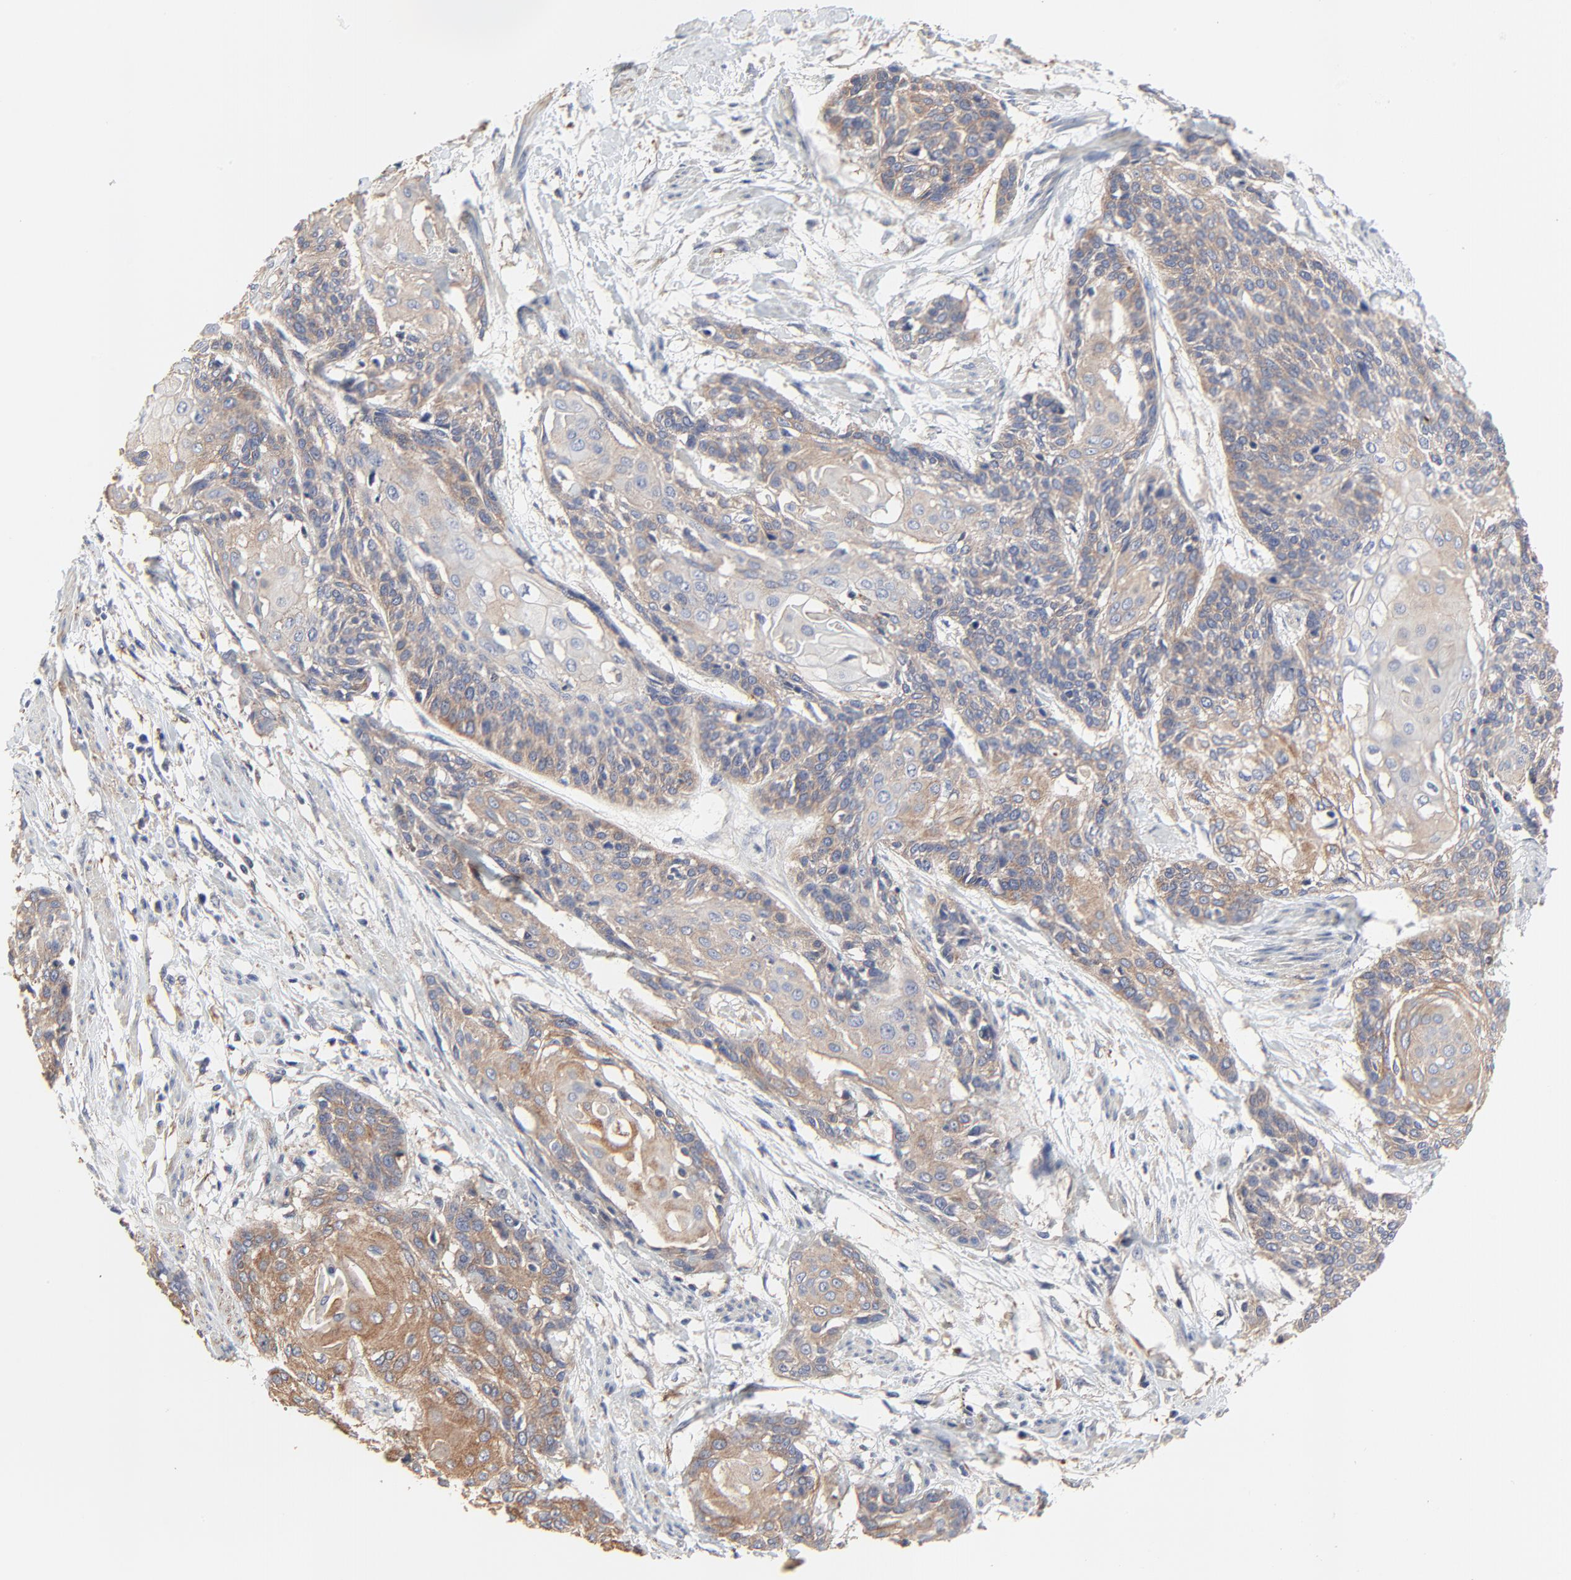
{"staining": {"intensity": "moderate", "quantity": ">75%", "location": "cytoplasmic/membranous"}, "tissue": "cervical cancer", "cell_type": "Tumor cells", "image_type": "cancer", "snomed": [{"axis": "morphology", "description": "Squamous cell carcinoma, NOS"}, {"axis": "topography", "description": "Cervix"}], "caption": "Immunohistochemical staining of cervical cancer (squamous cell carcinoma) demonstrates moderate cytoplasmic/membranous protein positivity in approximately >75% of tumor cells.", "gene": "NXF3", "patient": {"sex": "female", "age": 57}}